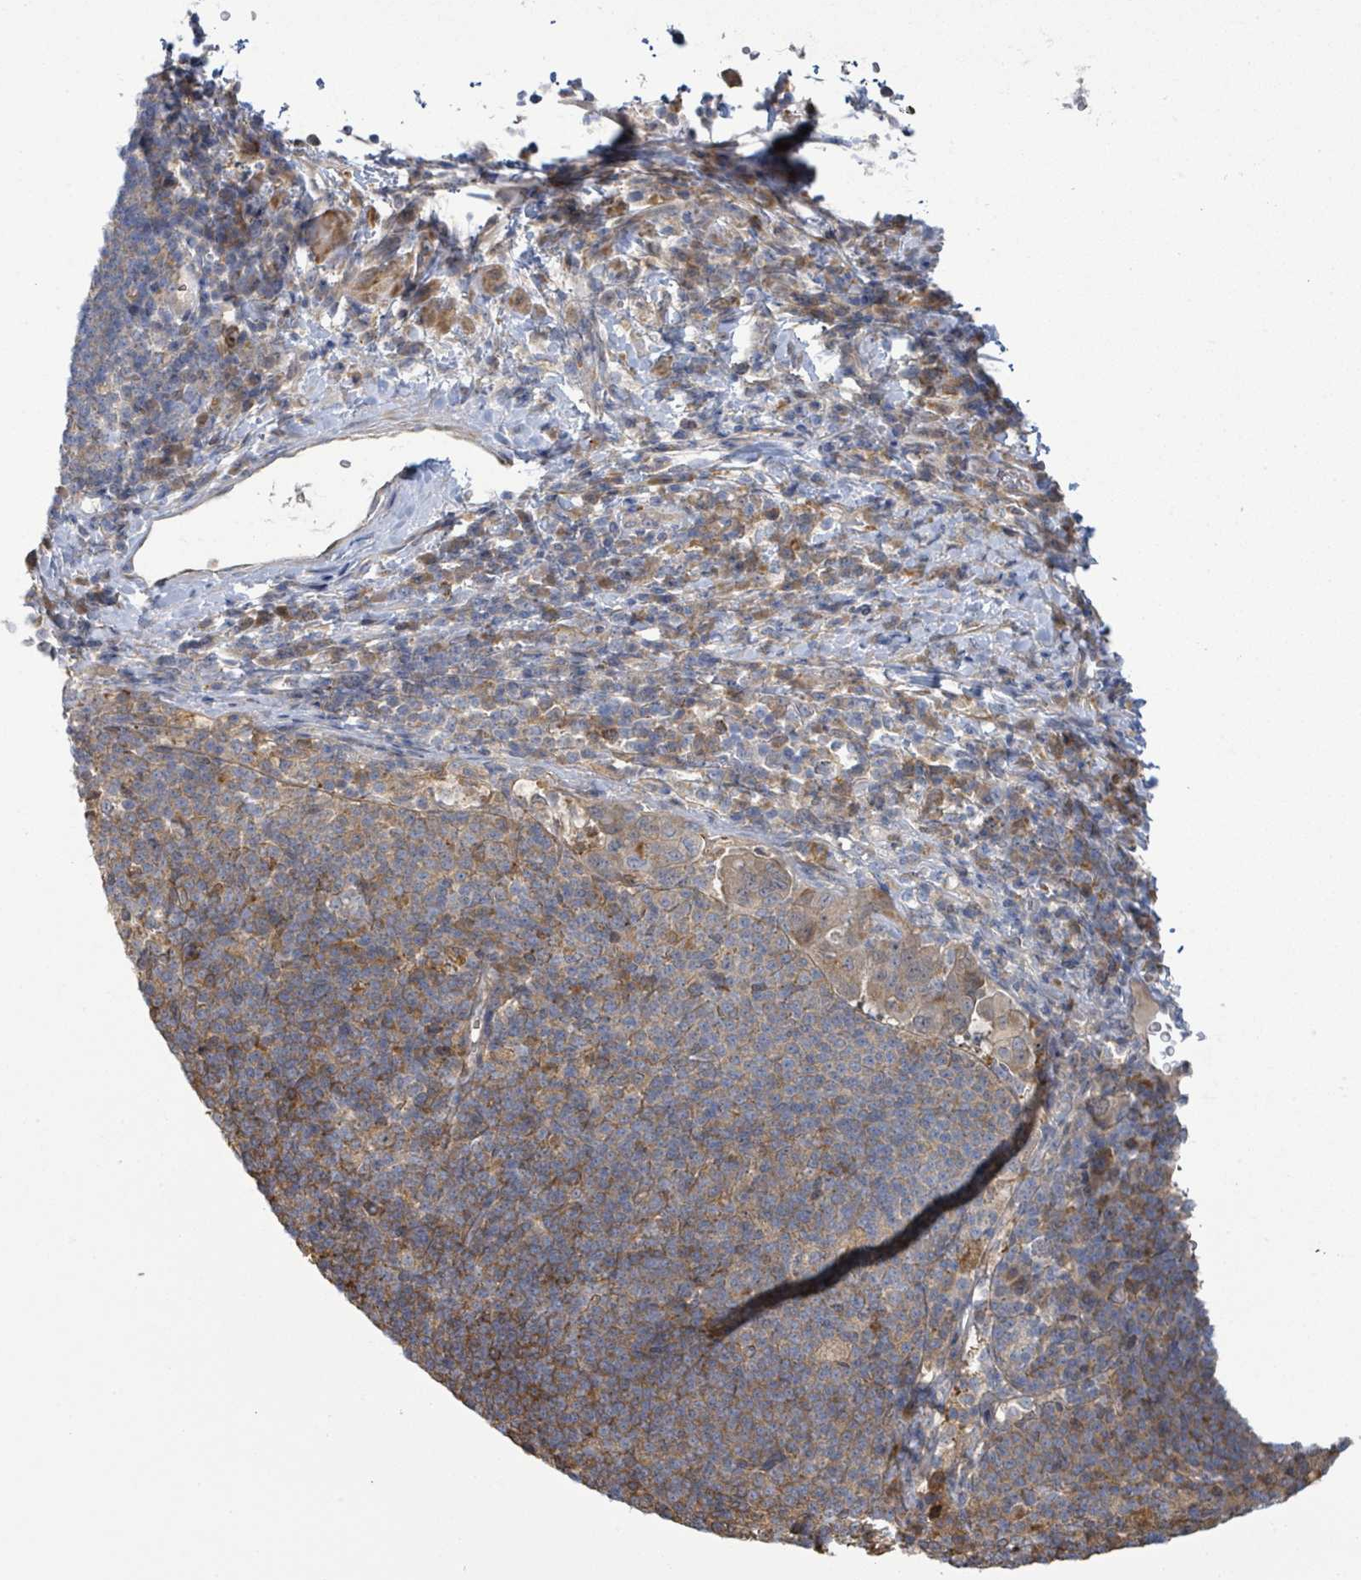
{"staining": {"intensity": "moderate", "quantity": "25%-75%", "location": "cytoplasmic/membranous"}, "tissue": "pancreatic cancer", "cell_type": "Tumor cells", "image_type": "cancer", "snomed": [{"axis": "morphology", "description": "Normal tissue, NOS"}, {"axis": "morphology", "description": "Adenocarcinoma, NOS"}, {"axis": "topography", "description": "Lymph node"}, {"axis": "topography", "description": "Pancreas"}], "caption": "Immunohistochemical staining of pancreatic cancer (adenocarcinoma) displays medium levels of moderate cytoplasmic/membranous positivity in about 25%-75% of tumor cells. Nuclei are stained in blue.", "gene": "PGAM1", "patient": {"sex": "female", "age": 67}}